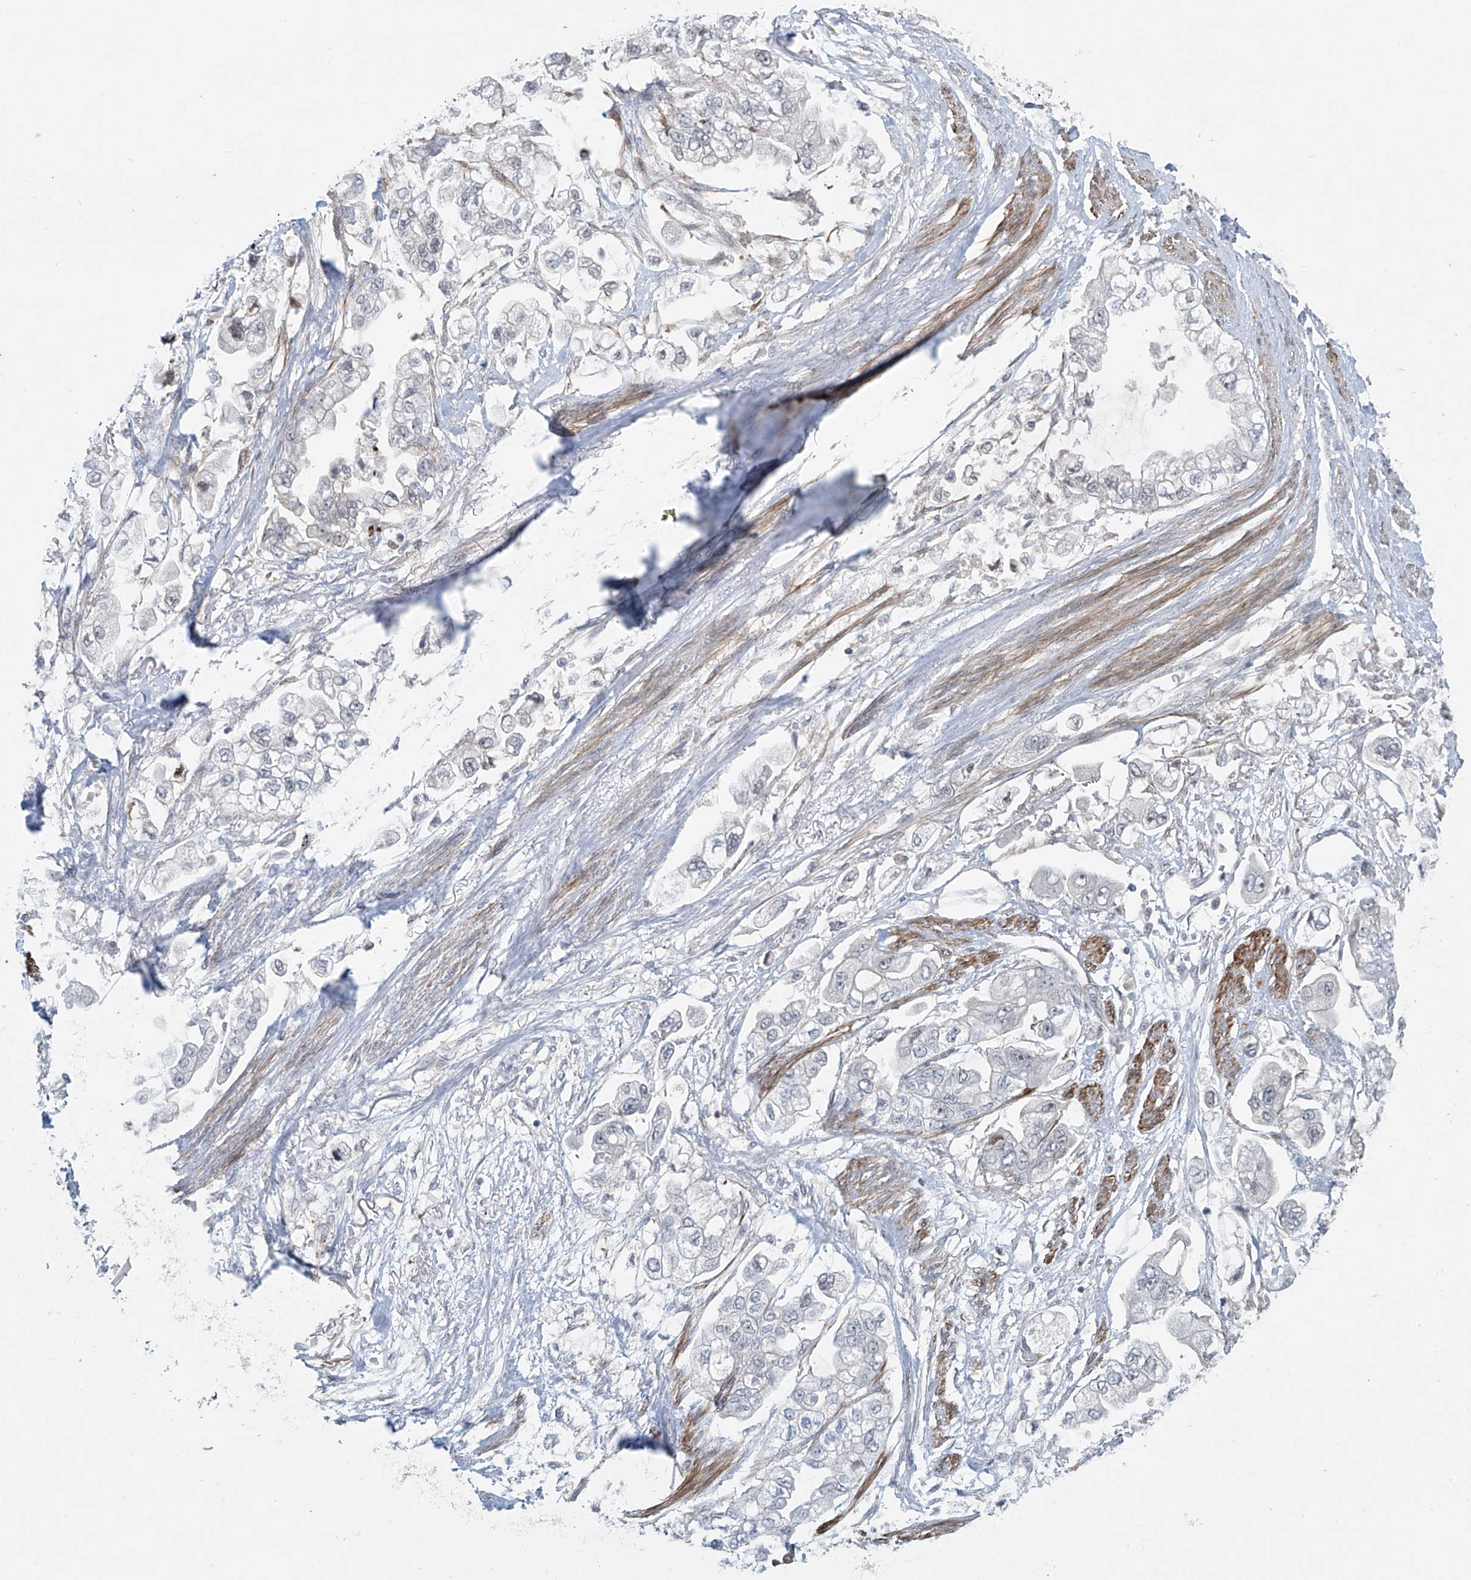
{"staining": {"intensity": "negative", "quantity": "none", "location": "none"}, "tissue": "stomach cancer", "cell_type": "Tumor cells", "image_type": "cancer", "snomed": [{"axis": "morphology", "description": "Adenocarcinoma, NOS"}, {"axis": "topography", "description": "Stomach"}], "caption": "Tumor cells are negative for protein expression in human stomach cancer (adenocarcinoma).", "gene": "RASGEF1A", "patient": {"sex": "male", "age": 62}}